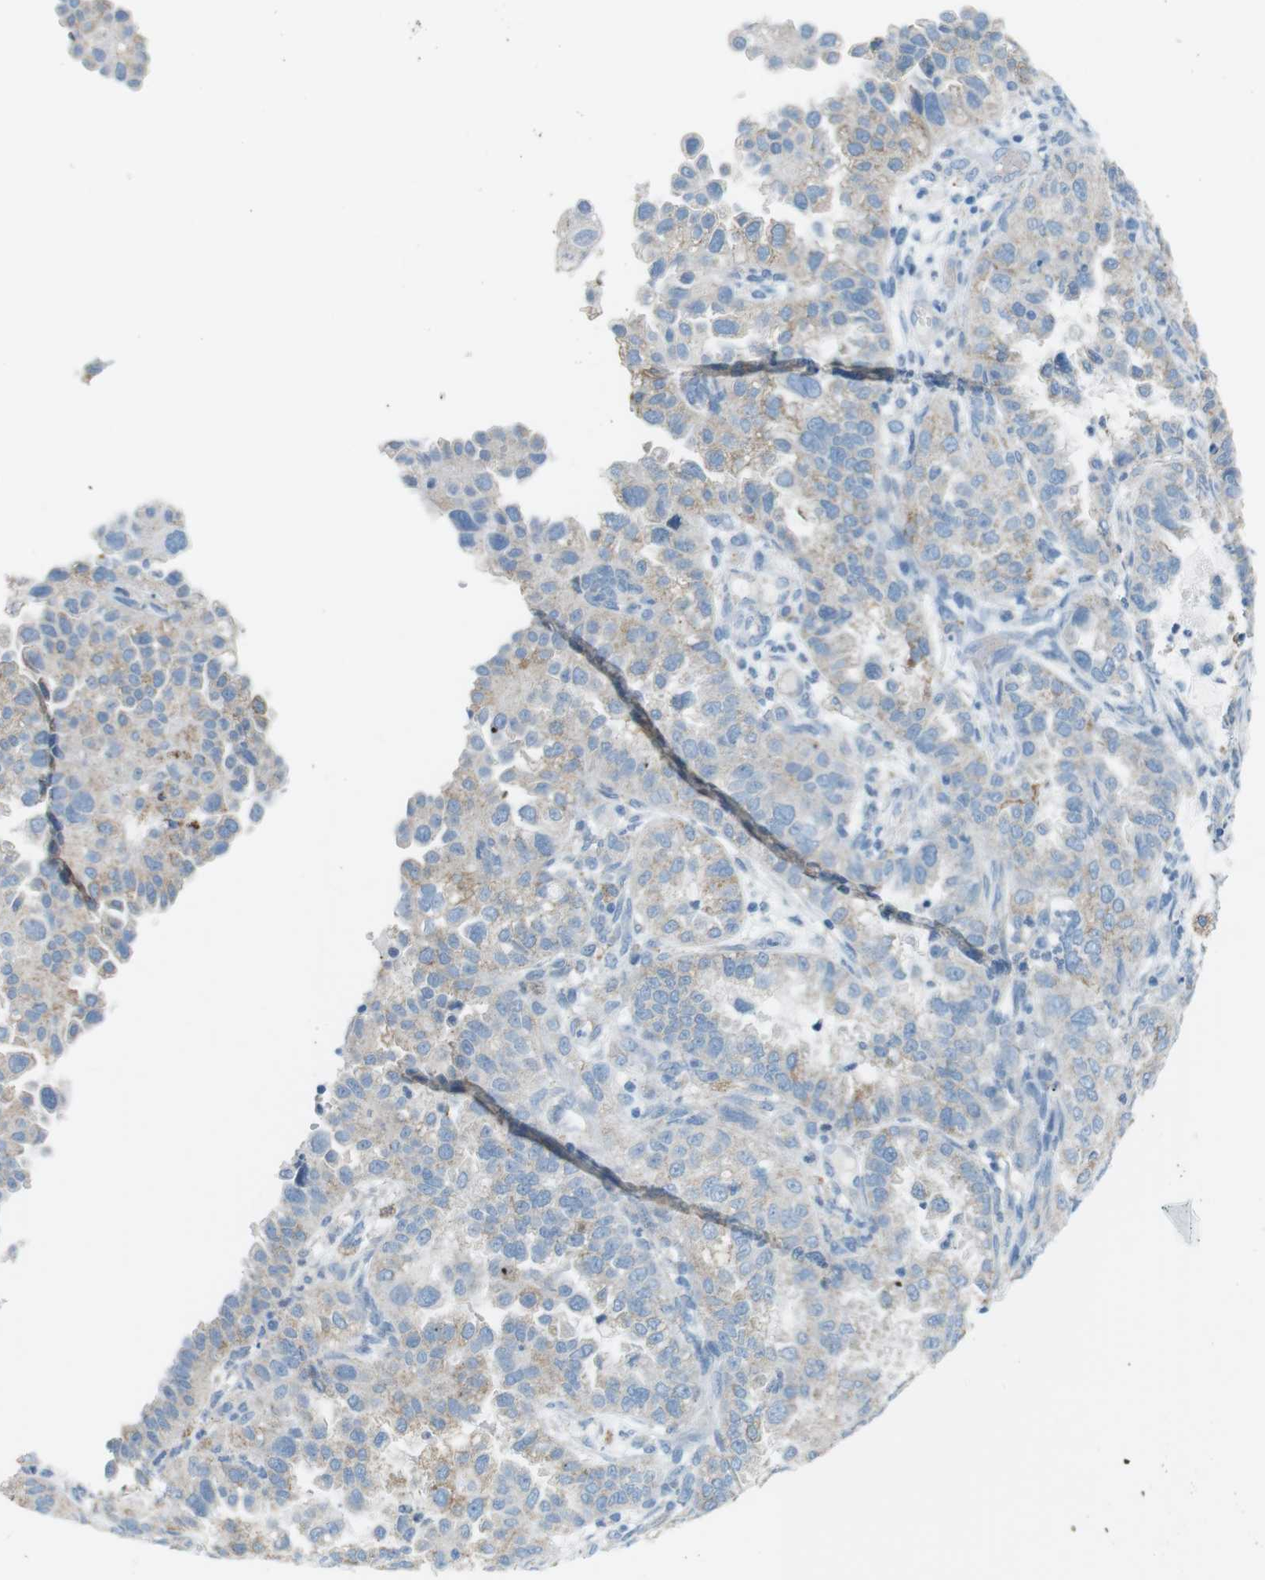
{"staining": {"intensity": "weak", "quantity": "<25%", "location": "cytoplasmic/membranous"}, "tissue": "endometrial cancer", "cell_type": "Tumor cells", "image_type": "cancer", "snomed": [{"axis": "morphology", "description": "Adenocarcinoma, NOS"}, {"axis": "topography", "description": "Endometrium"}], "caption": "A histopathology image of endometrial cancer (adenocarcinoma) stained for a protein displays no brown staining in tumor cells.", "gene": "VAMP1", "patient": {"sex": "female", "age": 85}}